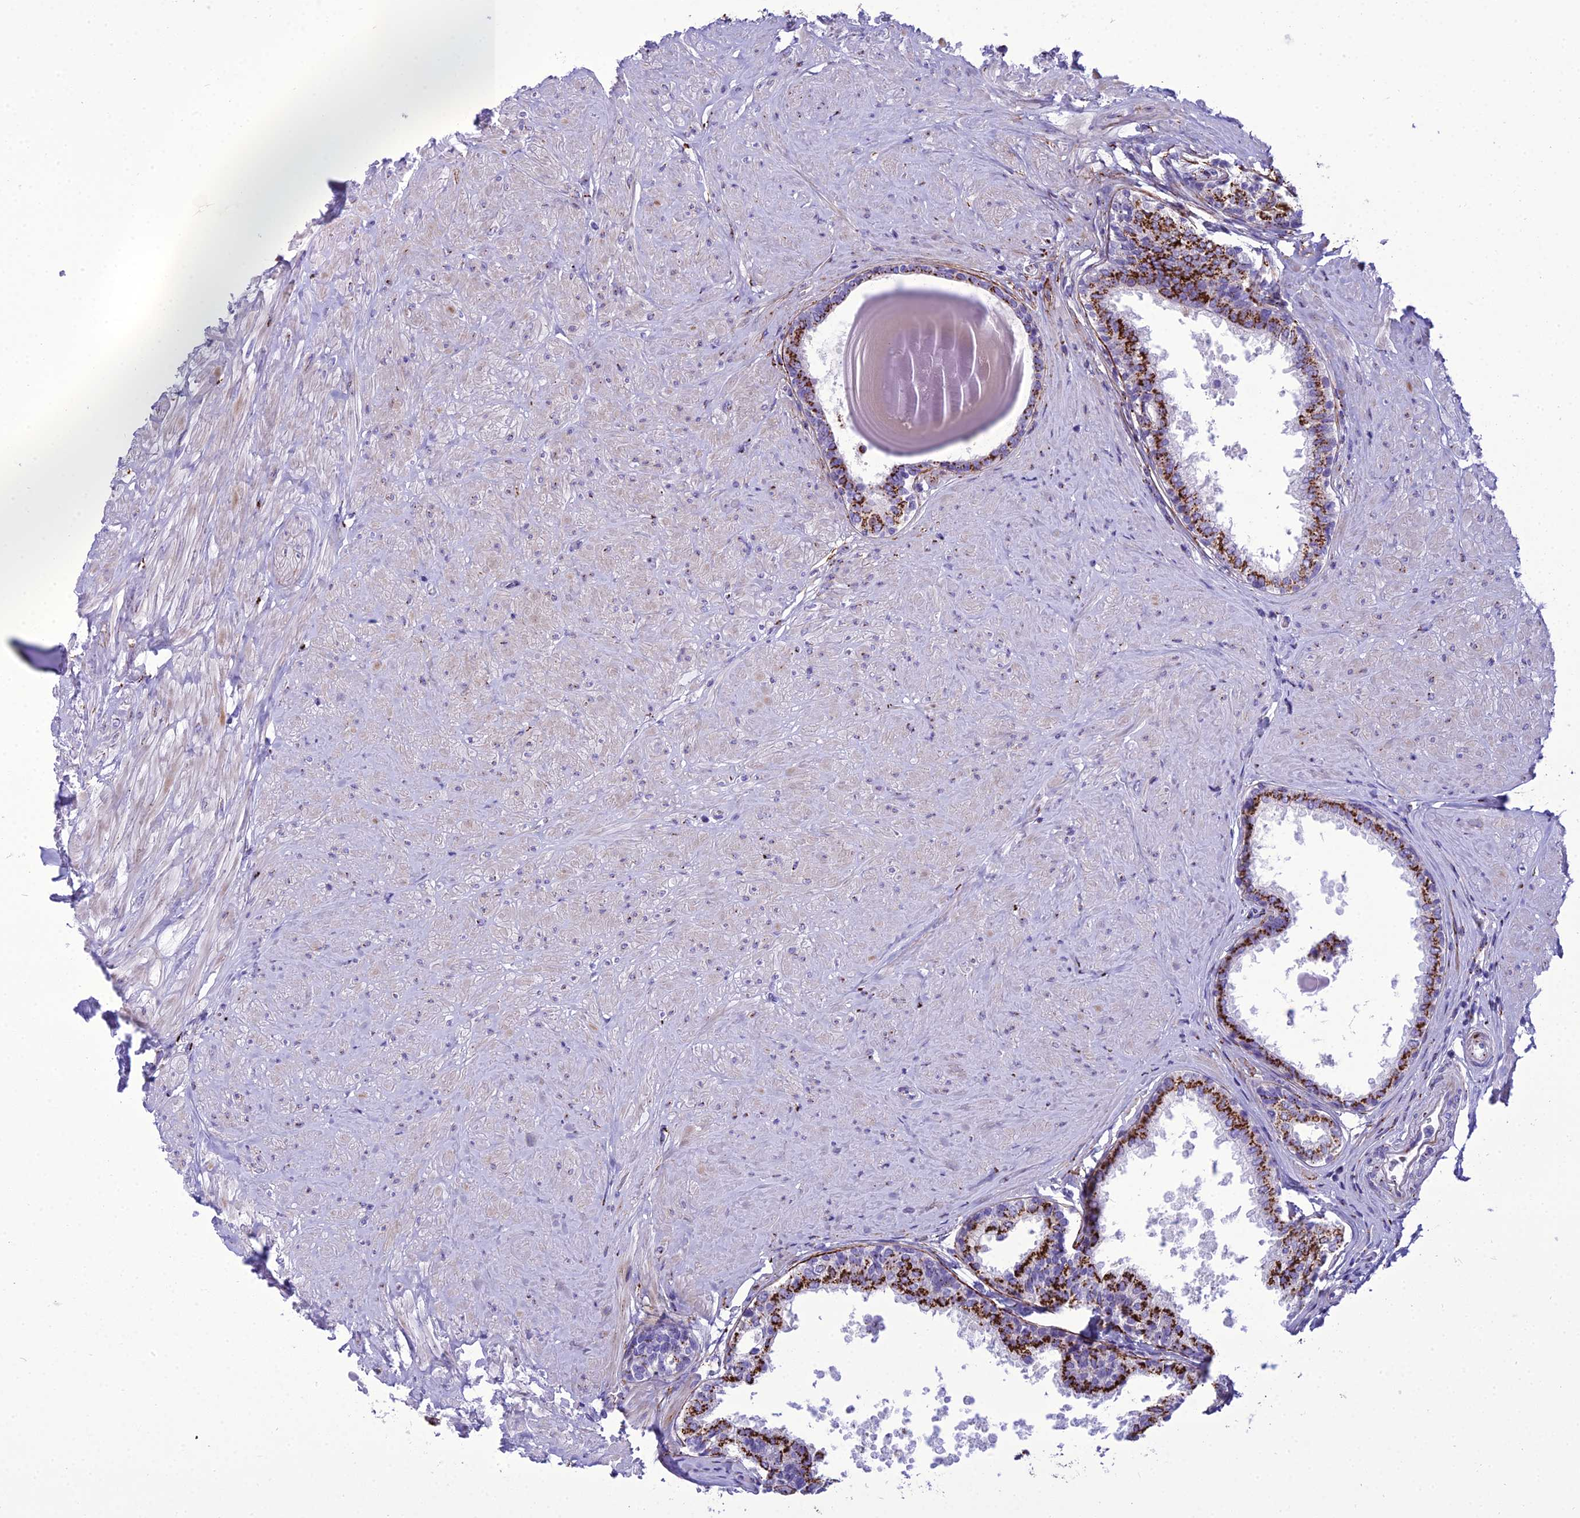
{"staining": {"intensity": "strong", "quantity": ">75%", "location": "cytoplasmic/membranous"}, "tissue": "prostate", "cell_type": "Glandular cells", "image_type": "normal", "snomed": [{"axis": "morphology", "description": "Normal tissue, NOS"}, {"axis": "topography", "description": "Prostate"}], "caption": "Protein expression analysis of benign prostate displays strong cytoplasmic/membranous expression in approximately >75% of glandular cells. Immunohistochemistry (ihc) stains the protein in brown and the nuclei are stained blue.", "gene": "GOLM2", "patient": {"sex": "male", "age": 48}}